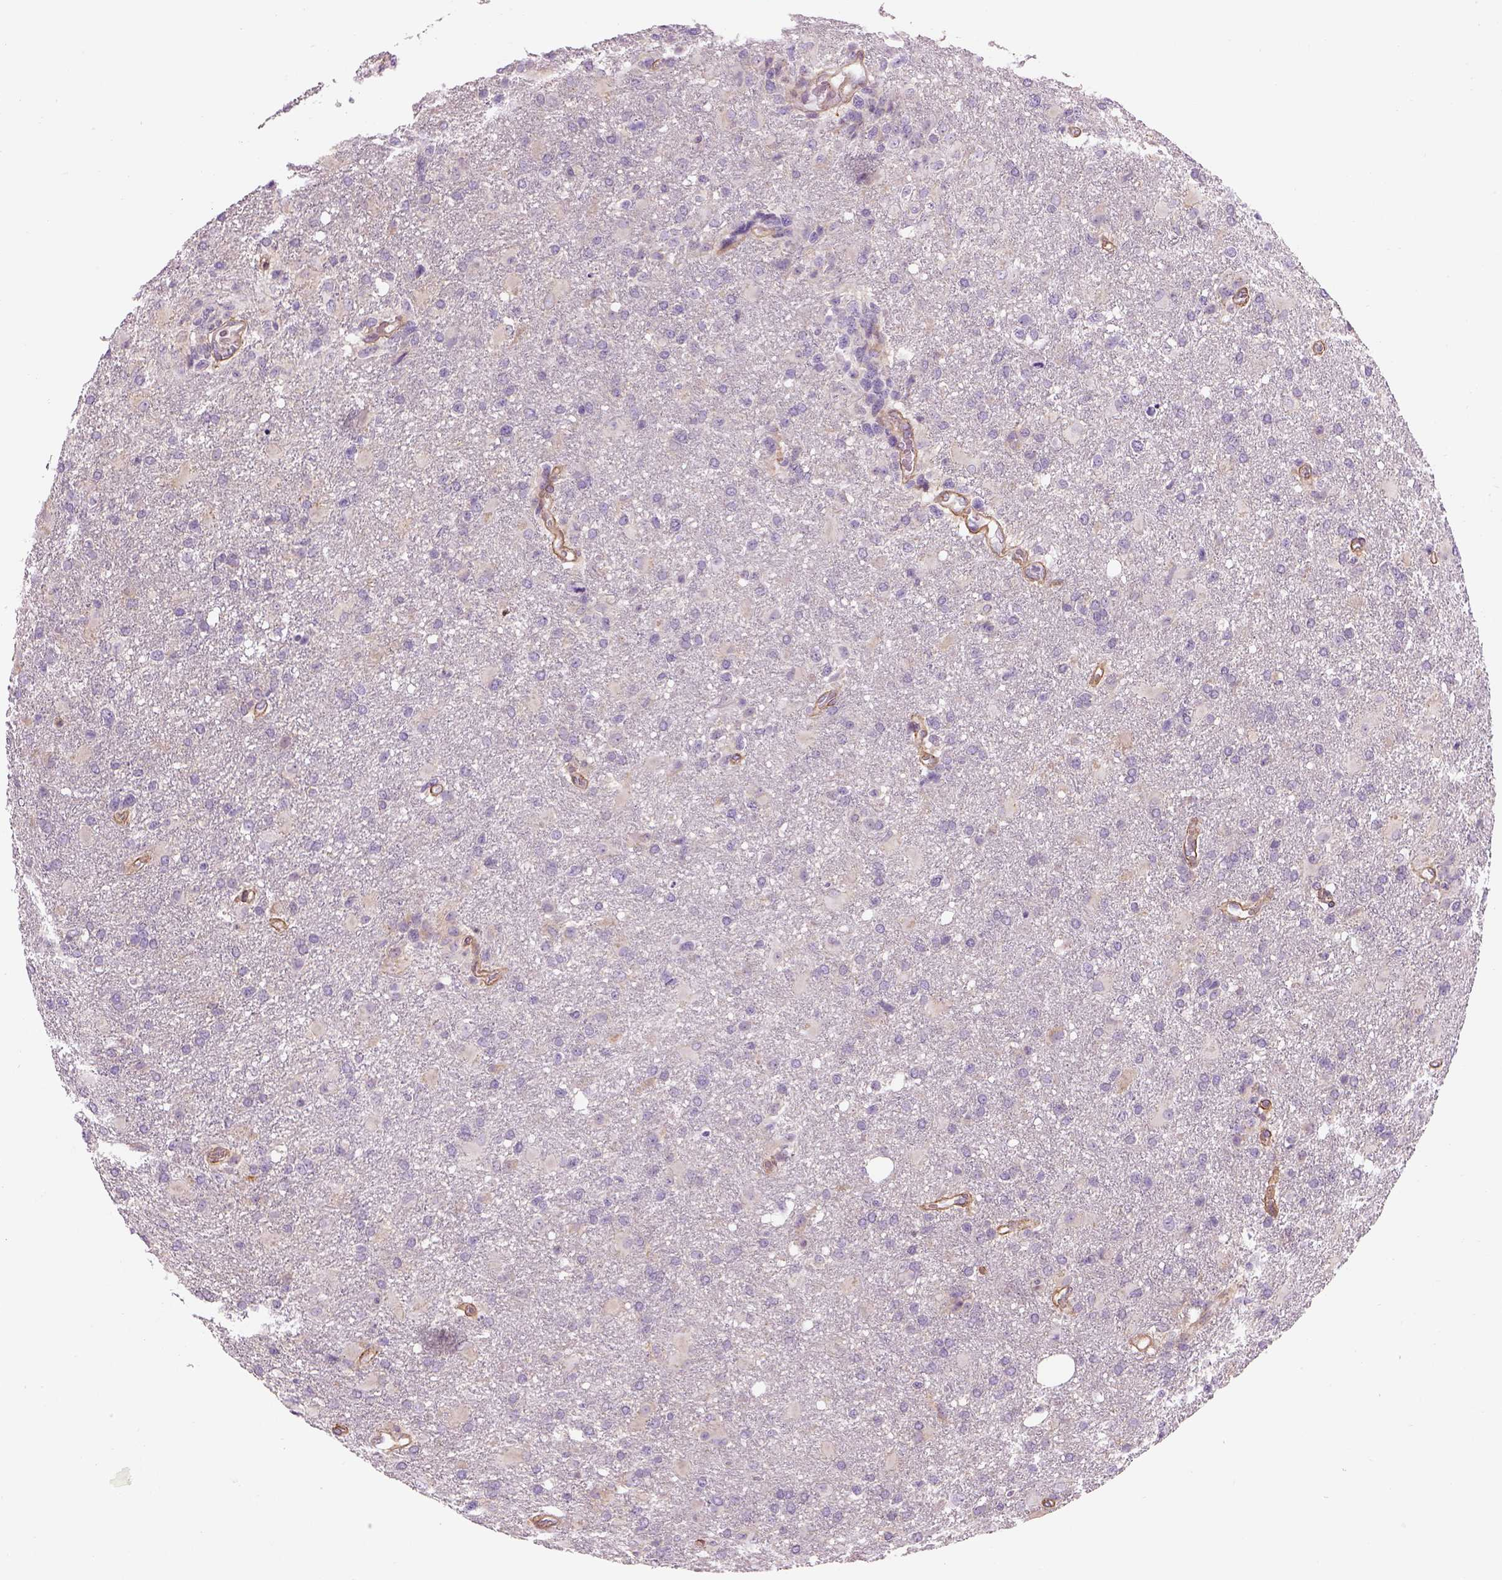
{"staining": {"intensity": "negative", "quantity": "none", "location": "none"}, "tissue": "glioma", "cell_type": "Tumor cells", "image_type": "cancer", "snomed": [{"axis": "morphology", "description": "Glioma, malignant, High grade"}, {"axis": "topography", "description": "Brain"}], "caption": "Immunohistochemistry (IHC) of human malignant glioma (high-grade) reveals no staining in tumor cells.", "gene": "IFT52", "patient": {"sex": "male", "age": 68}}